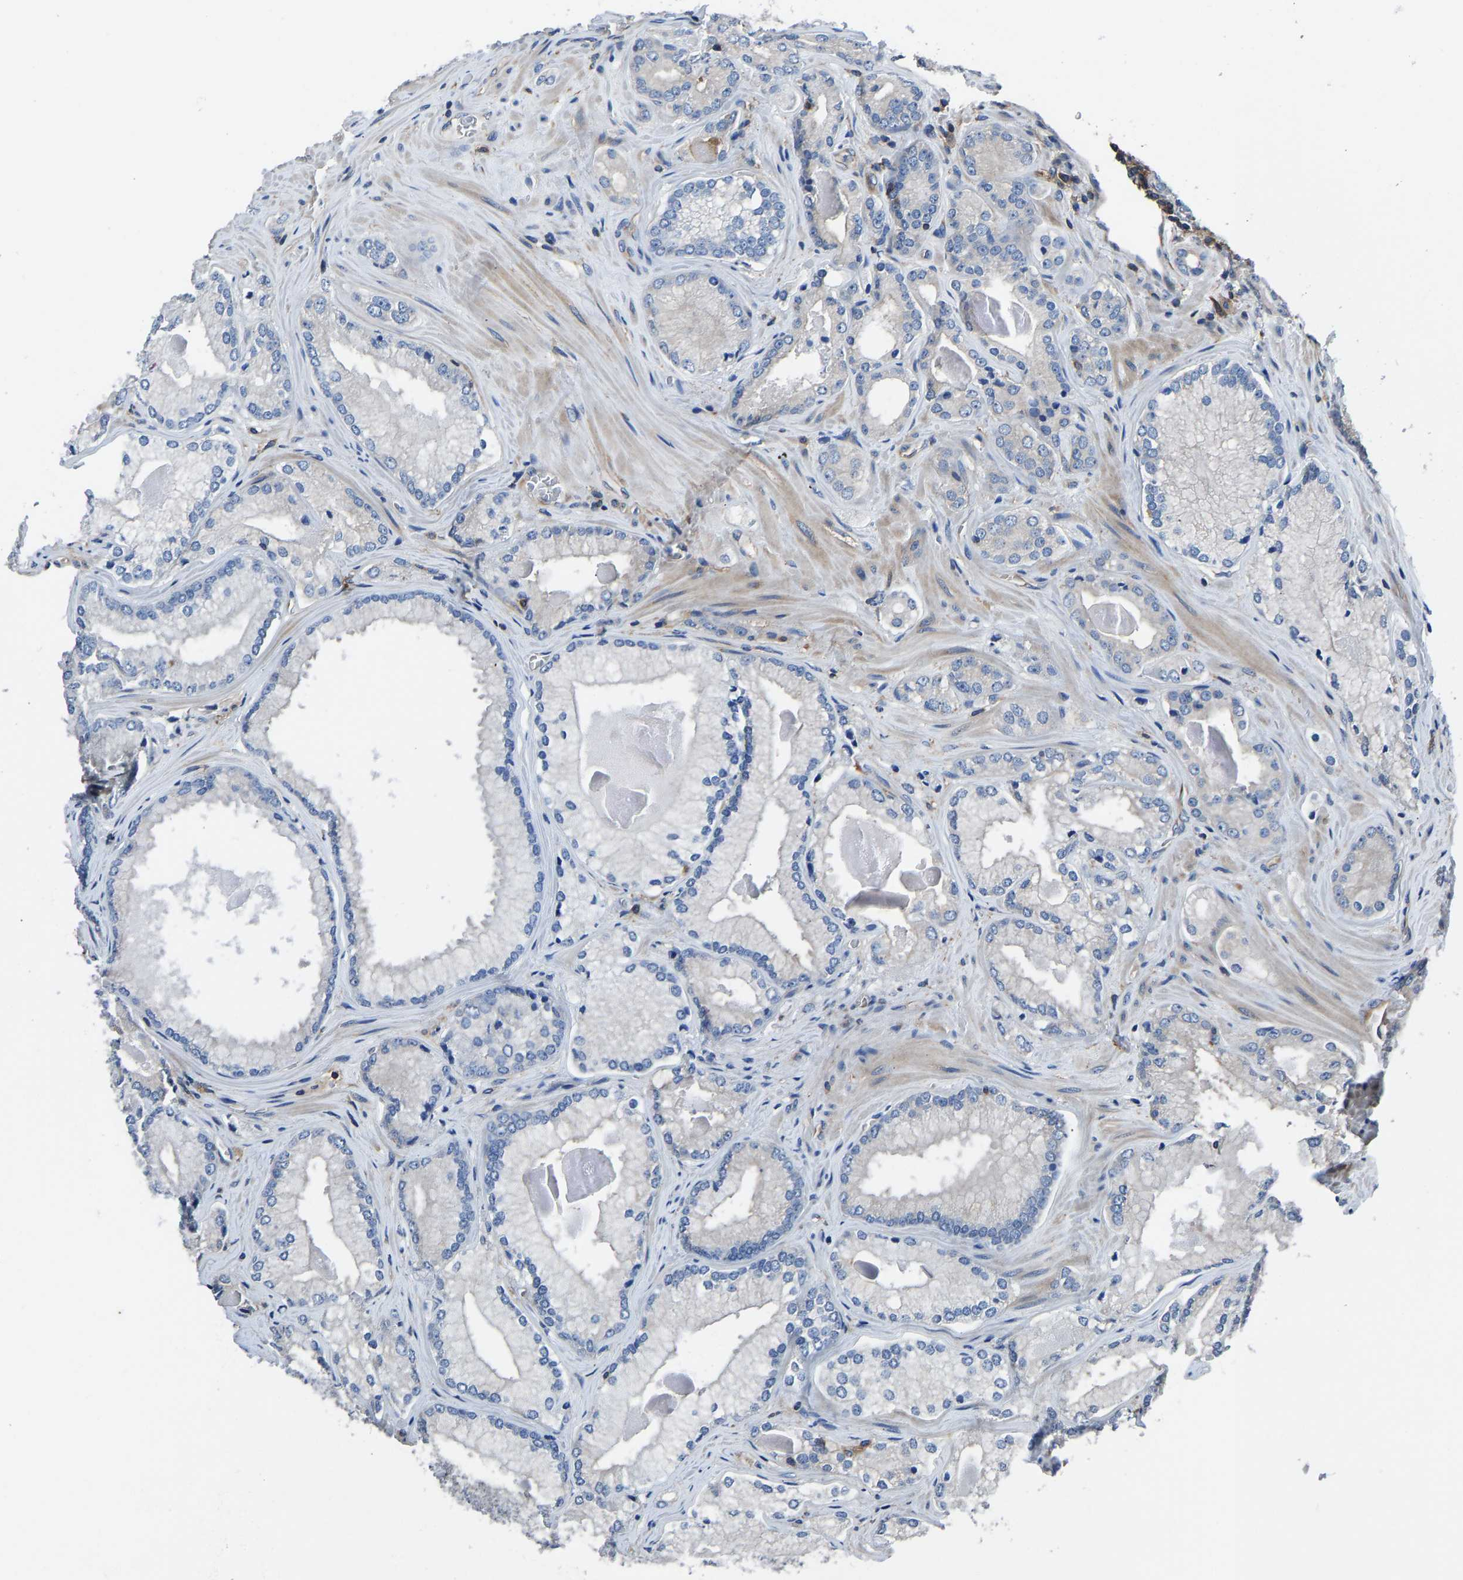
{"staining": {"intensity": "negative", "quantity": "none", "location": "none"}, "tissue": "prostate cancer", "cell_type": "Tumor cells", "image_type": "cancer", "snomed": [{"axis": "morphology", "description": "Adenocarcinoma, Low grade"}, {"axis": "topography", "description": "Prostate"}], "caption": "The immunohistochemistry (IHC) histopathology image has no significant expression in tumor cells of prostate cancer (adenocarcinoma (low-grade)) tissue.", "gene": "PRKAR1A", "patient": {"sex": "male", "age": 65}}